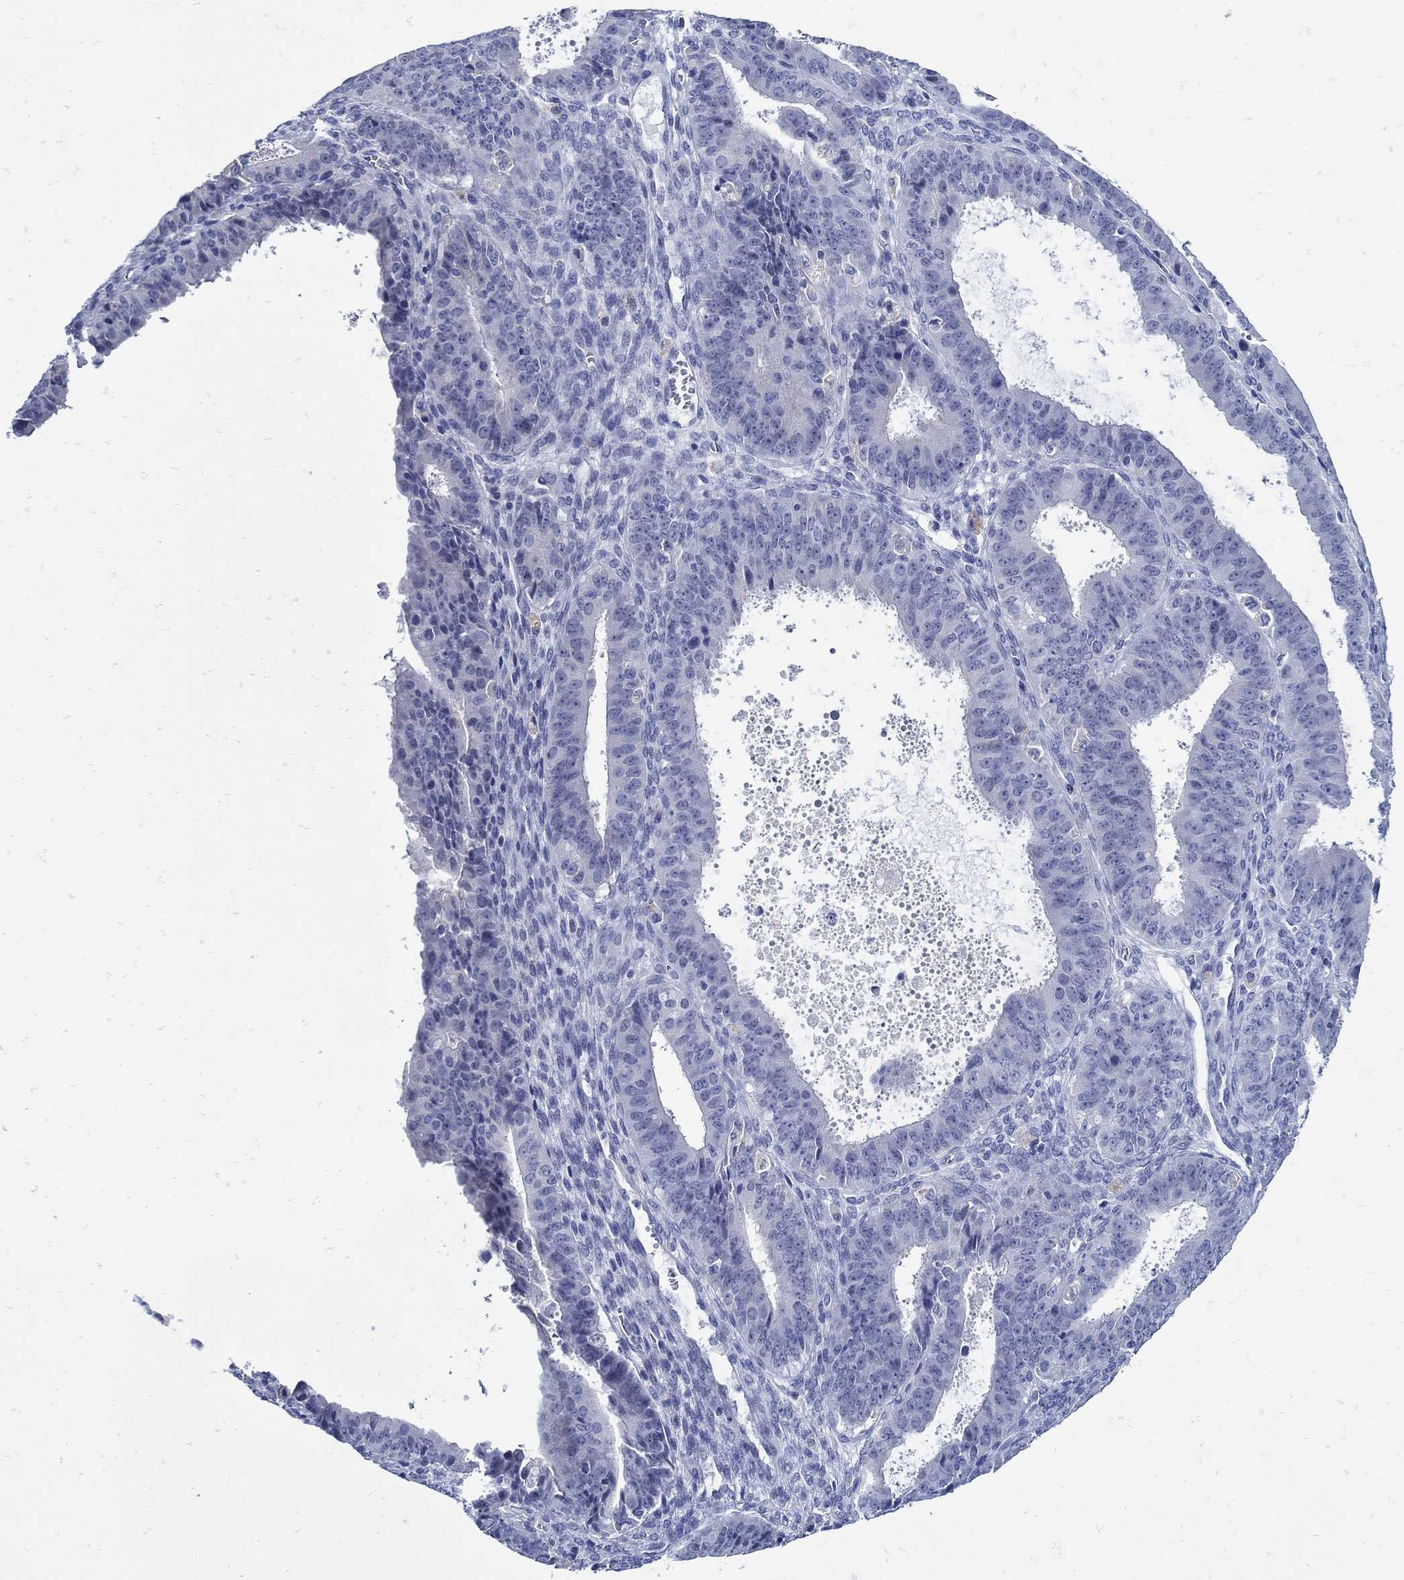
{"staining": {"intensity": "negative", "quantity": "none", "location": "none"}, "tissue": "ovarian cancer", "cell_type": "Tumor cells", "image_type": "cancer", "snomed": [{"axis": "morphology", "description": "Carcinoma, endometroid"}, {"axis": "topography", "description": "Ovary"}], "caption": "This is a histopathology image of immunohistochemistry staining of endometroid carcinoma (ovarian), which shows no expression in tumor cells.", "gene": "NOS1", "patient": {"sex": "female", "age": 42}}